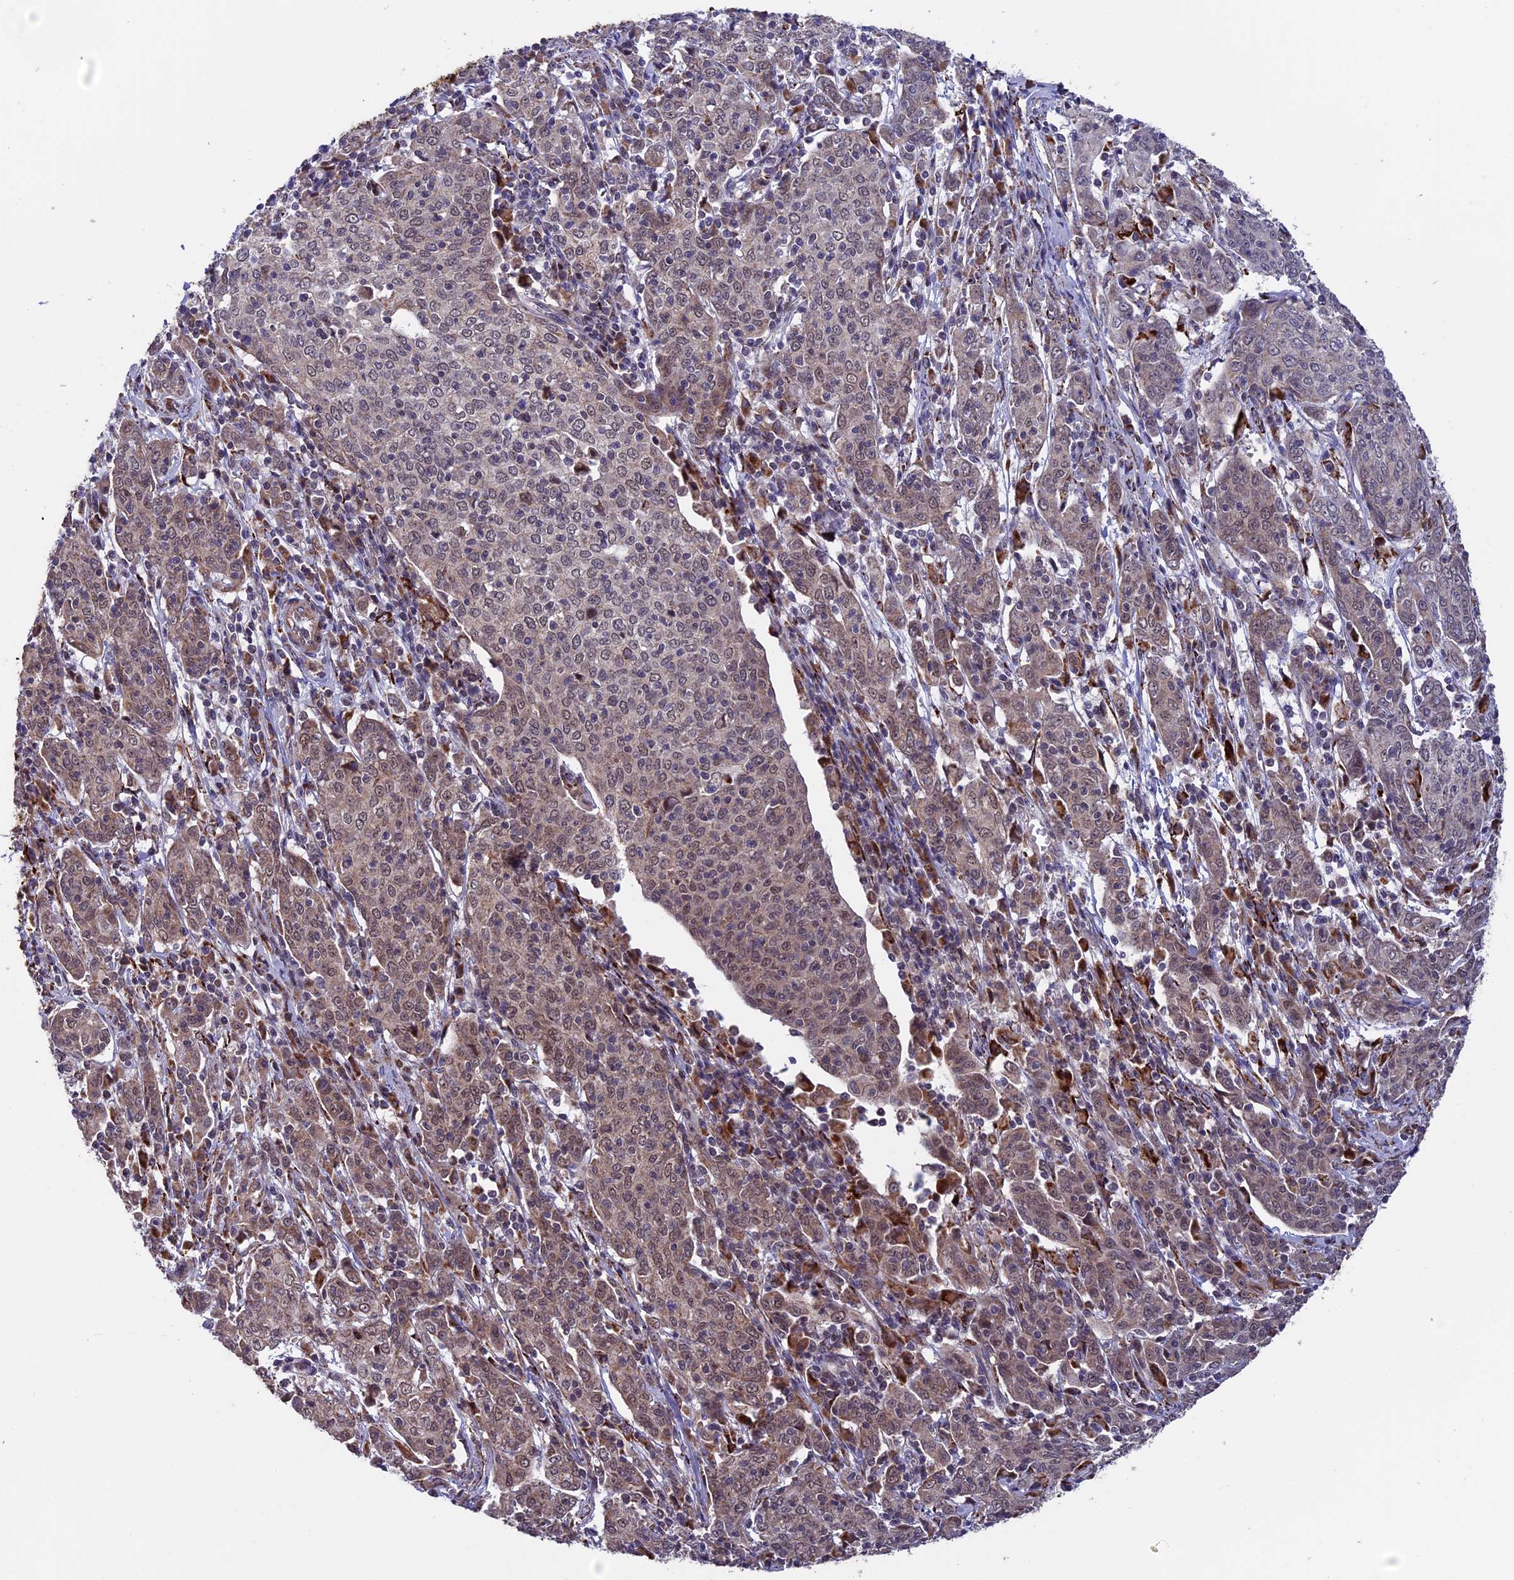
{"staining": {"intensity": "weak", "quantity": ">75%", "location": "cytoplasmic/membranous,nuclear"}, "tissue": "cervical cancer", "cell_type": "Tumor cells", "image_type": "cancer", "snomed": [{"axis": "morphology", "description": "Squamous cell carcinoma, NOS"}, {"axis": "topography", "description": "Cervix"}], "caption": "DAB (3,3'-diaminobenzidine) immunohistochemical staining of squamous cell carcinoma (cervical) shows weak cytoplasmic/membranous and nuclear protein positivity in about >75% of tumor cells.", "gene": "RNF17", "patient": {"sex": "female", "age": 67}}